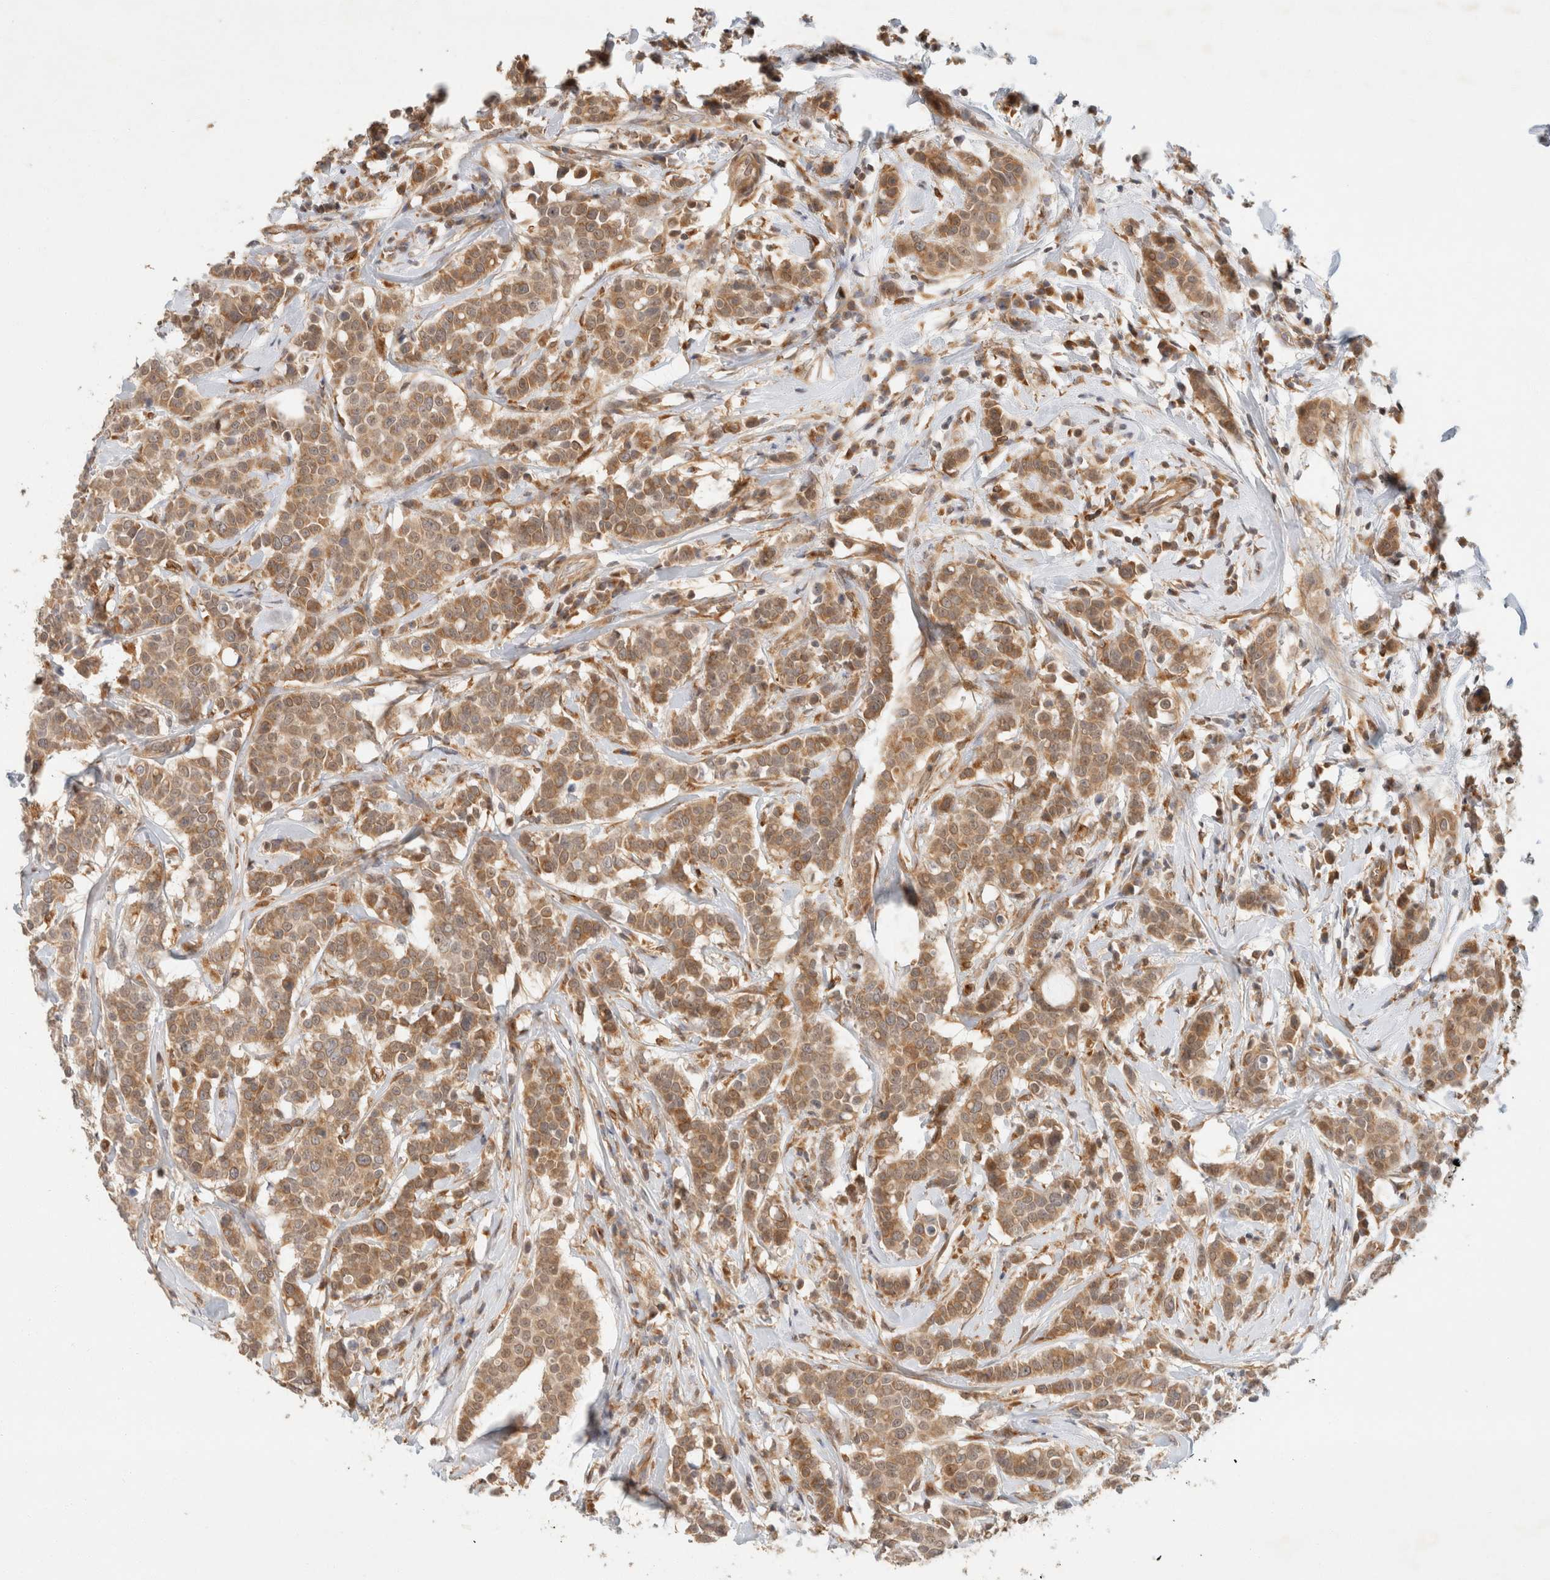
{"staining": {"intensity": "moderate", "quantity": ">75%", "location": "cytoplasmic/membranous"}, "tissue": "breast cancer", "cell_type": "Tumor cells", "image_type": "cancer", "snomed": [{"axis": "morphology", "description": "Duct carcinoma"}, {"axis": "topography", "description": "Breast"}], "caption": "Infiltrating ductal carcinoma (breast) stained with immunohistochemistry (IHC) reveals moderate cytoplasmic/membranous positivity in about >75% of tumor cells.", "gene": "TACC1", "patient": {"sex": "female", "age": 27}}